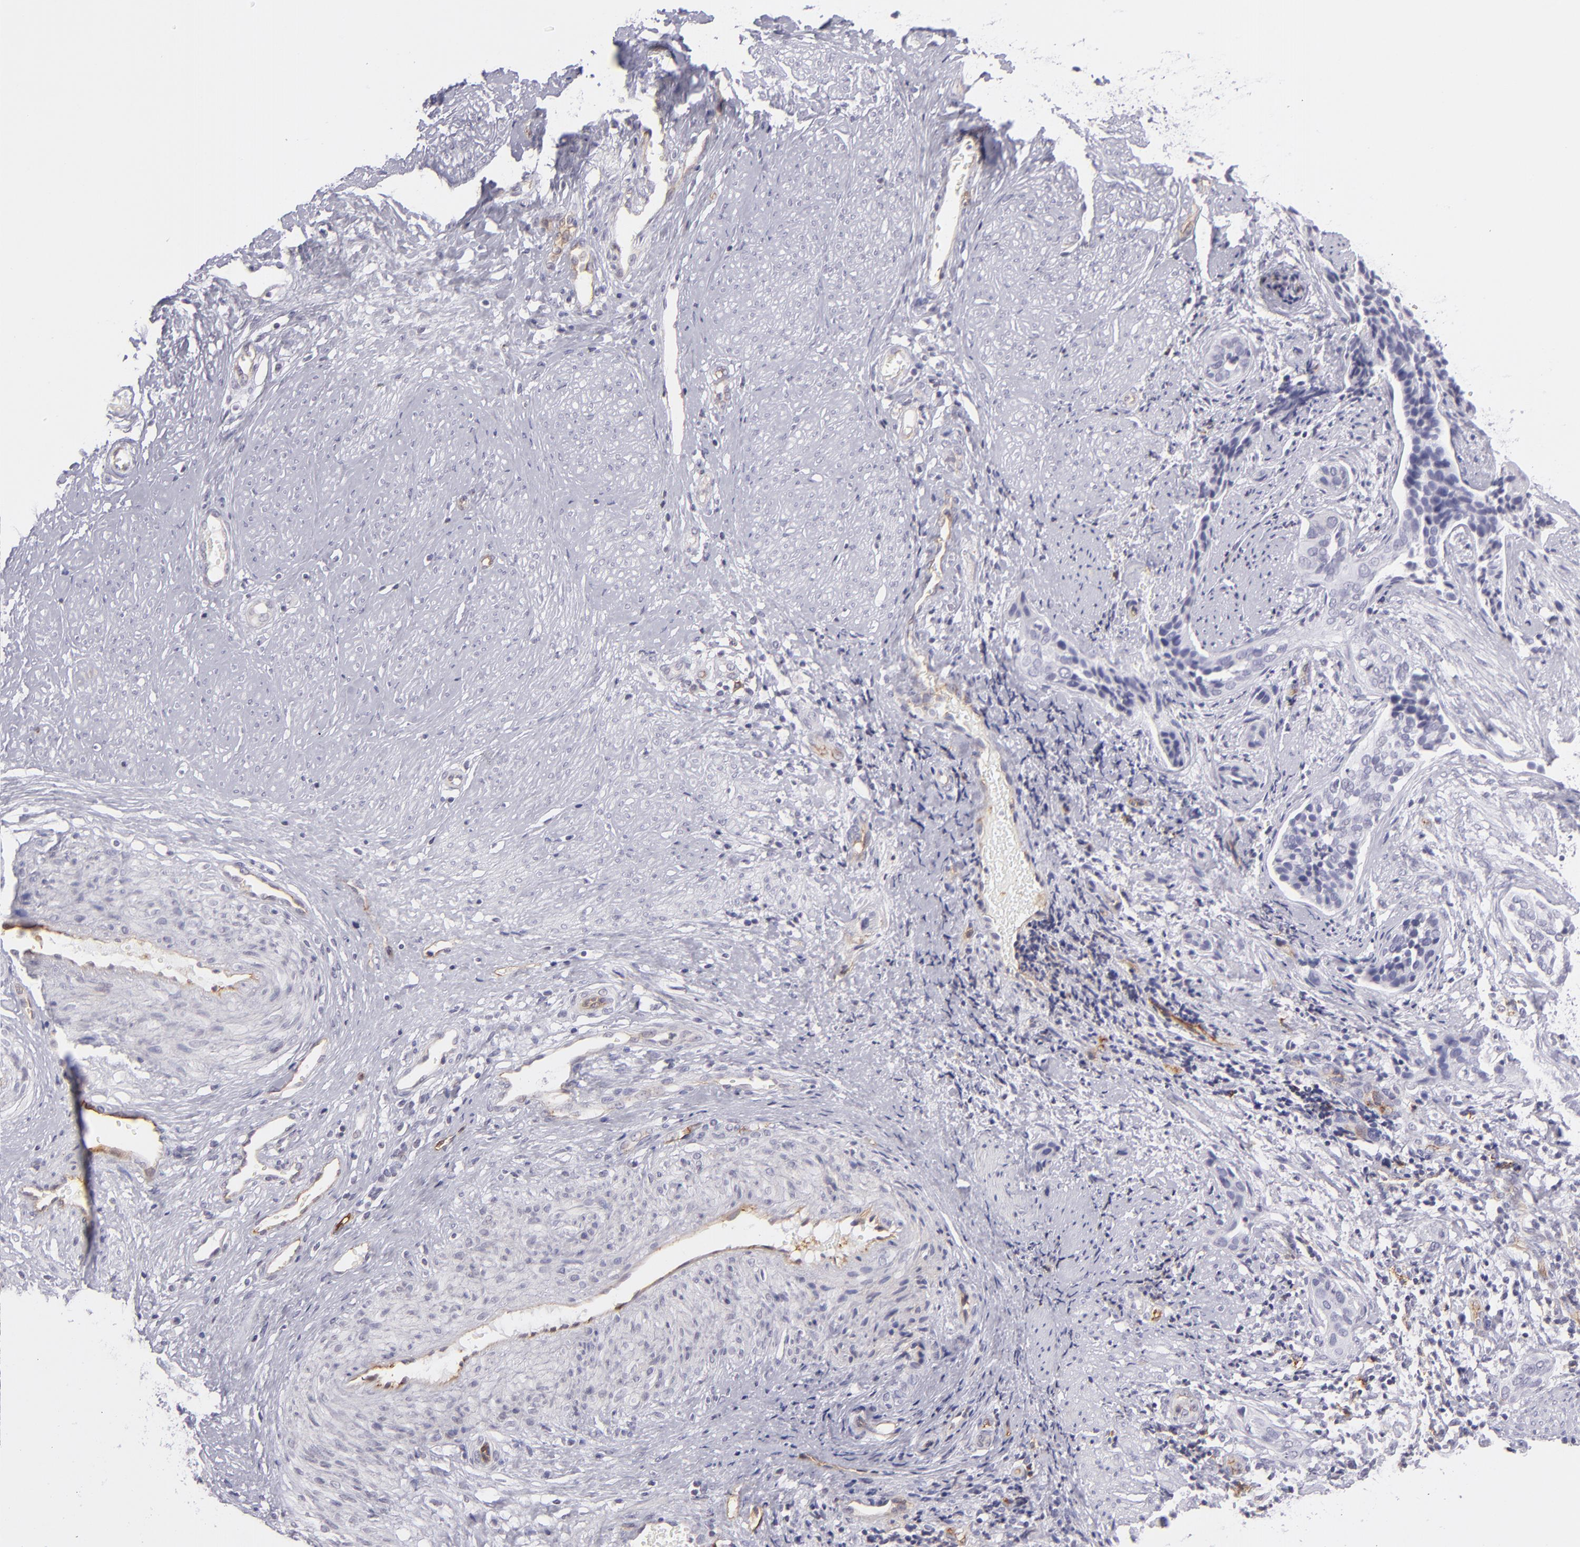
{"staining": {"intensity": "negative", "quantity": "none", "location": "none"}, "tissue": "cervical cancer", "cell_type": "Tumor cells", "image_type": "cancer", "snomed": [{"axis": "morphology", "description": "Squamous cell carcinoma, NOS"}, {"axis": "topography", "description": "Cervix"}], "caption": "Immunohistochemical staining of cervical cancer (squamous cell carcinoma) exhibits no significant staining in tumor cells.", "gene": "THBD", "patient": {"sex": "female", "age": 31}}